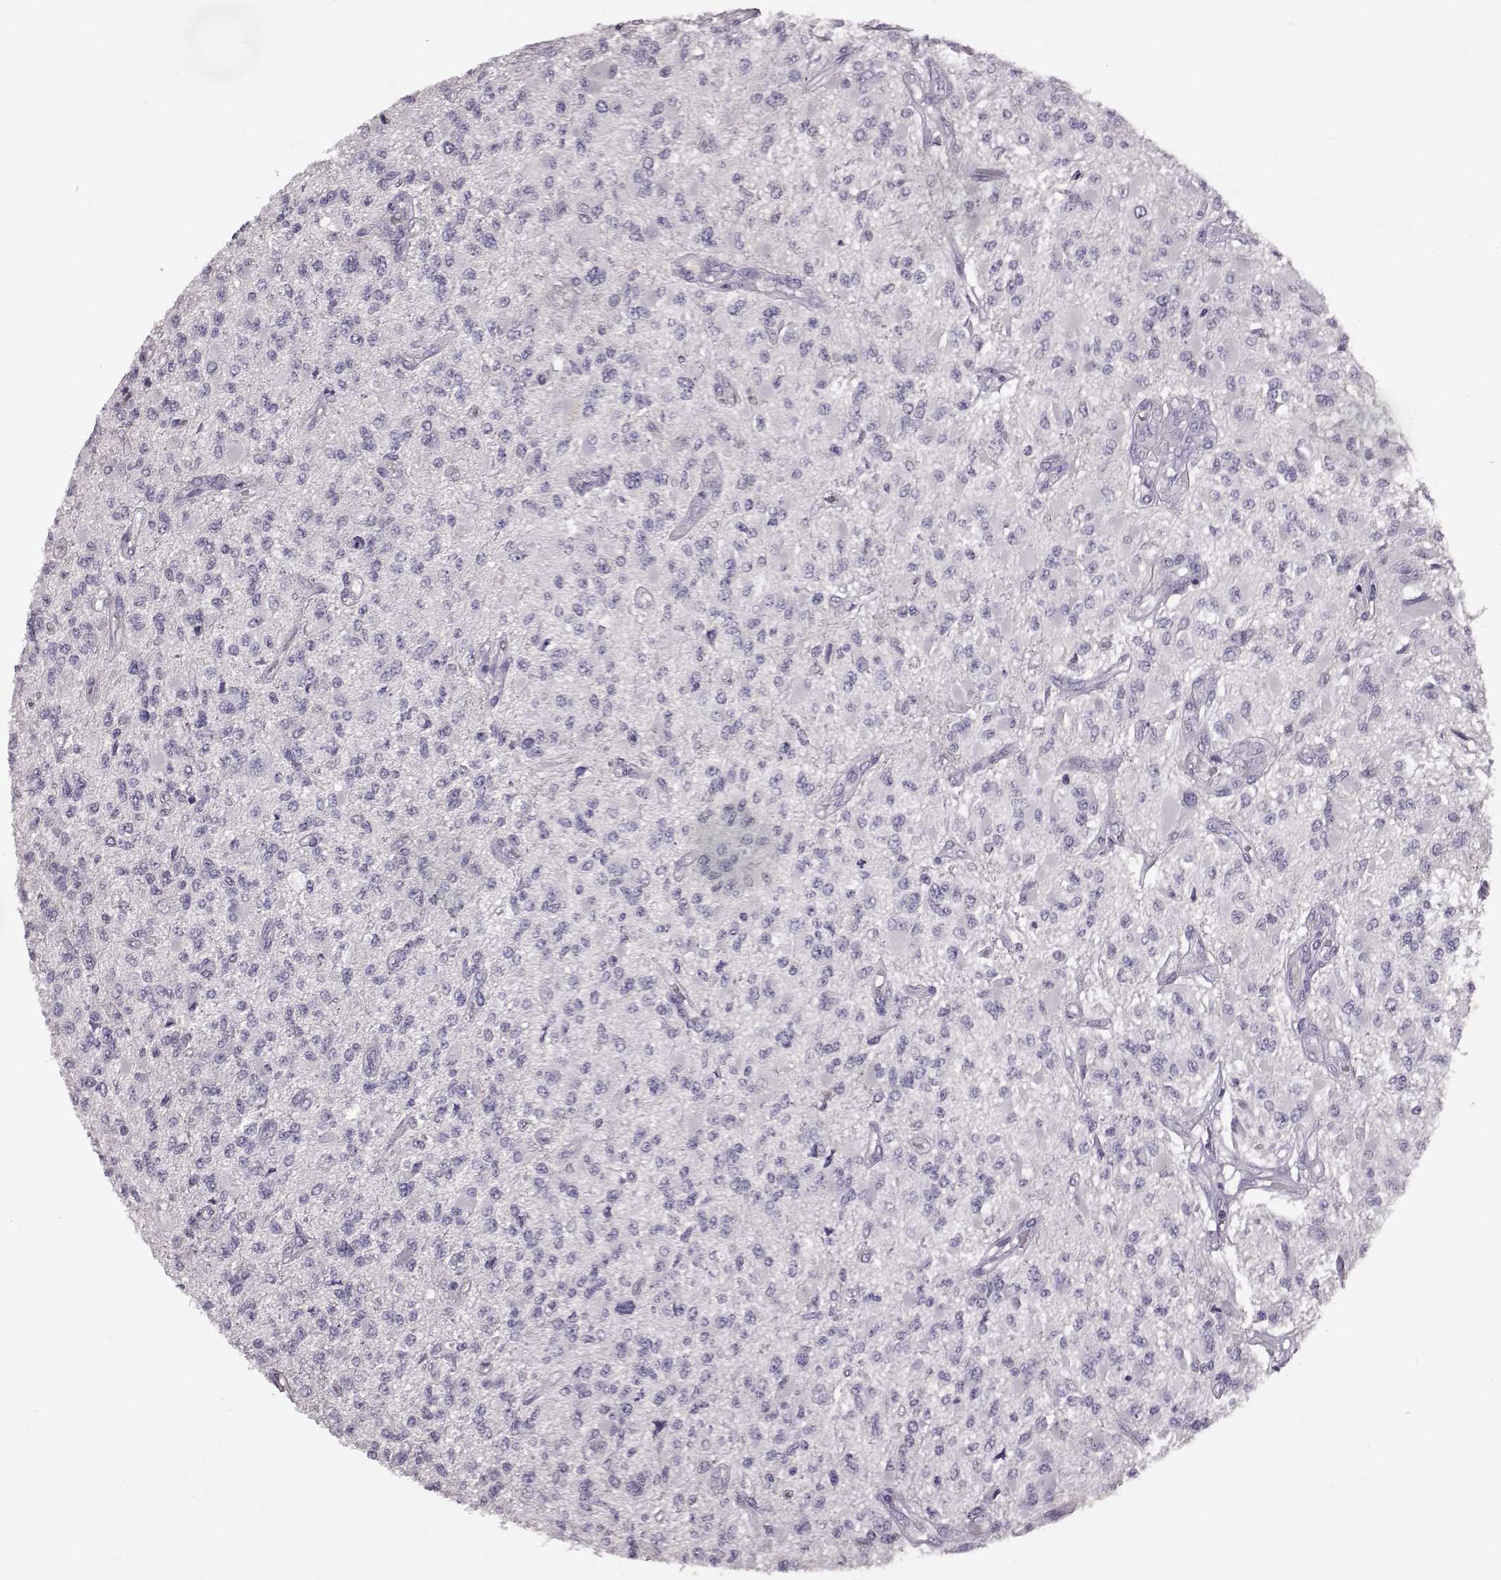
{"staining": {"intensity": "negative", "quantity": "none", "location": "none"}, "tissue": "glioma", "cell_type": "Tumor cells", "image_type": "cancer", "snomed": [{"axis": "morphology", "description": "Glioma, malignant, High grade"}, {"axis": "topography", "description": "Brain"}], "caption": "Tumor cells show no significant expression in glioma.", "gene": "SPAG17", "patient": {"sex": "female", "age": 63}}